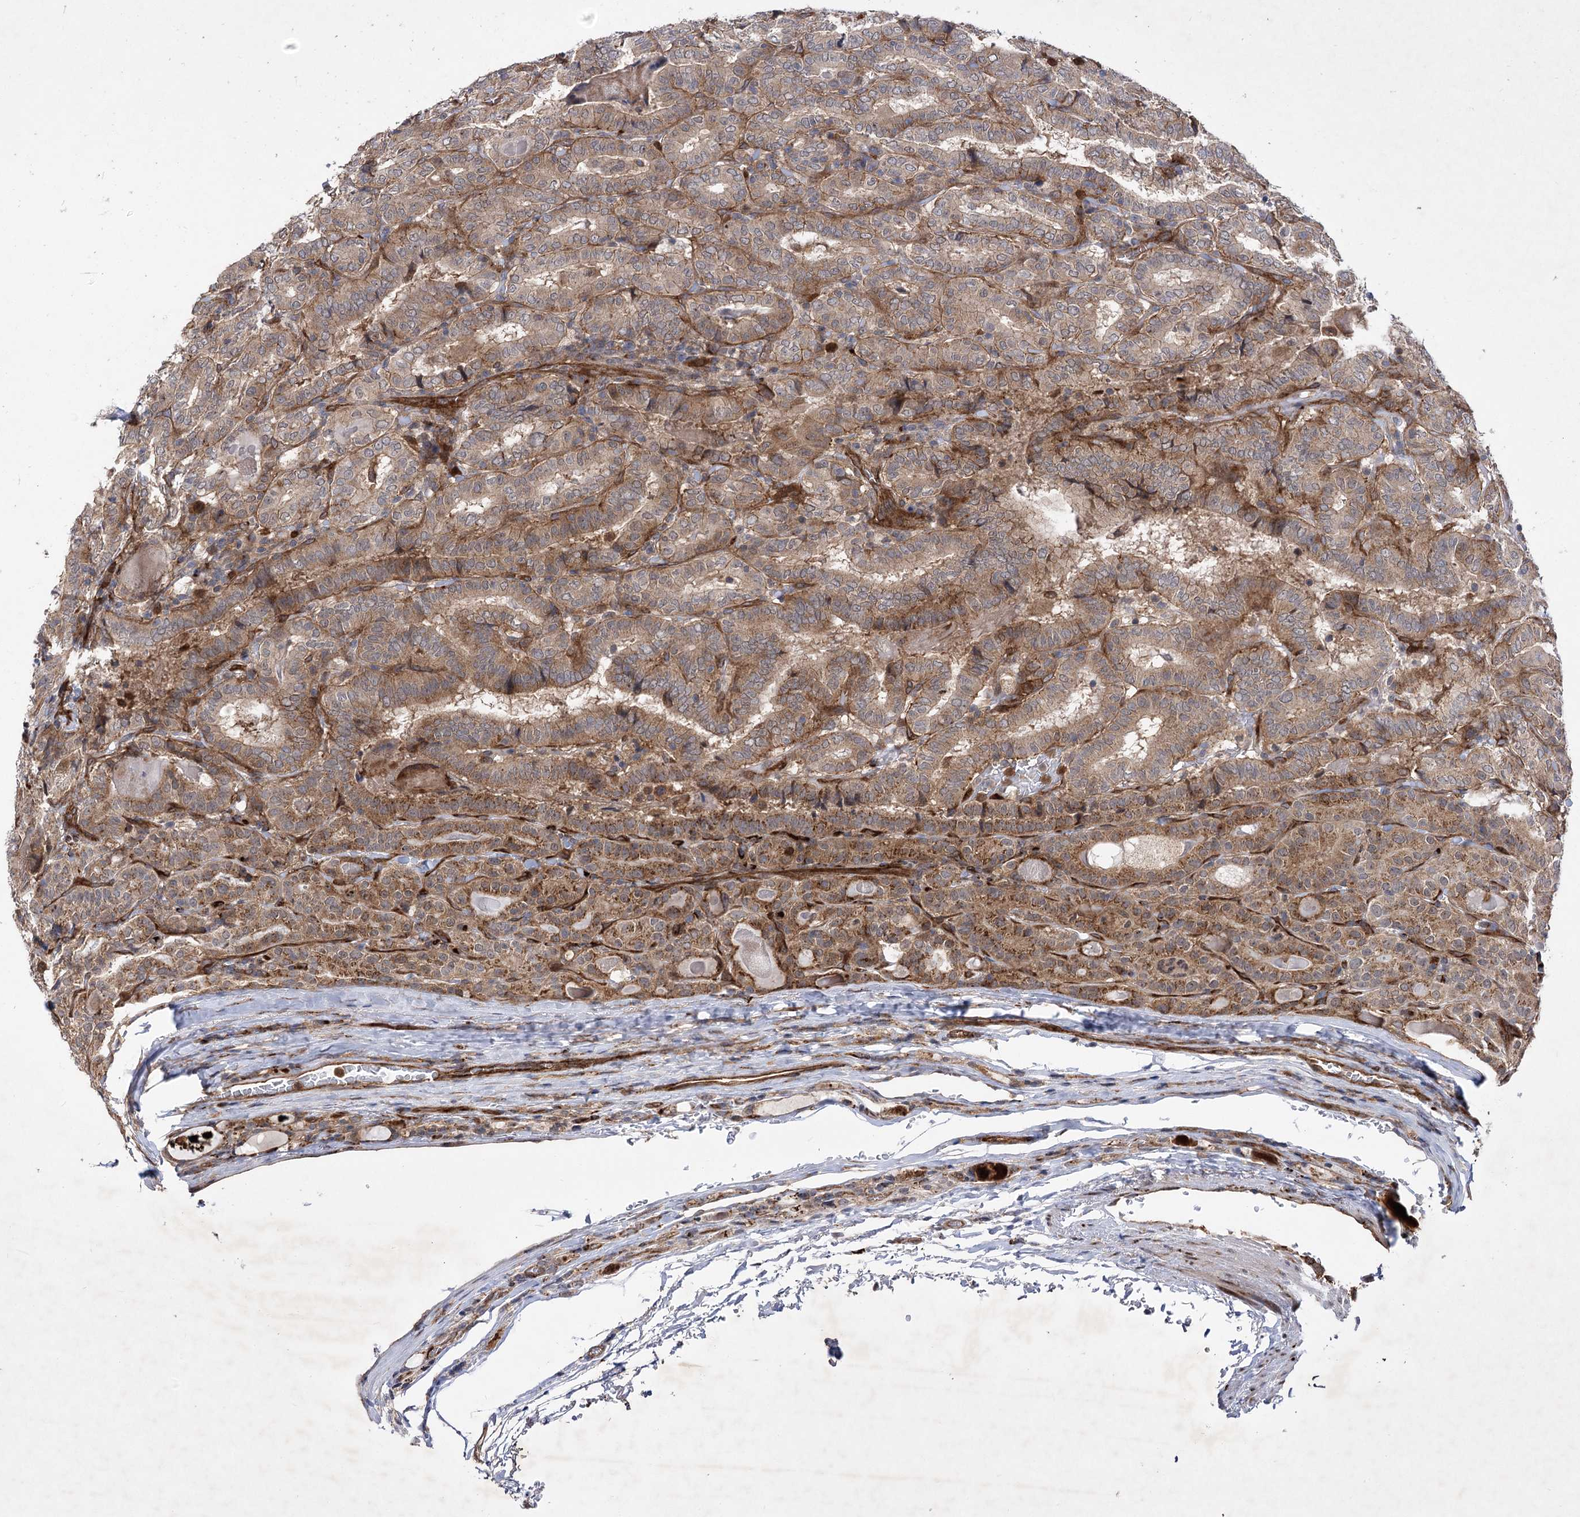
{"staining": {"intensity": "moderate", "quantity": ">75%", "location": "cytoplasmic/membranous"}, "tissue": "thyroid cancer", "cell_type": "Tumor cells", "image_type": "cancer", "snomed": [{"axis": "morphology", "description": "Papillary adenocarcinoma, NOS"}, {"axis": "topography", "description": "Thyroid gland"}], "caption": "Tumor cells display moderate cytoplasmic/membranous staining in about >75% of cells in thyroid cancer (papillary adenocarcinoma).", "gene": "ARHGAP31", "patient": {"sex": "female", "age": 72}}